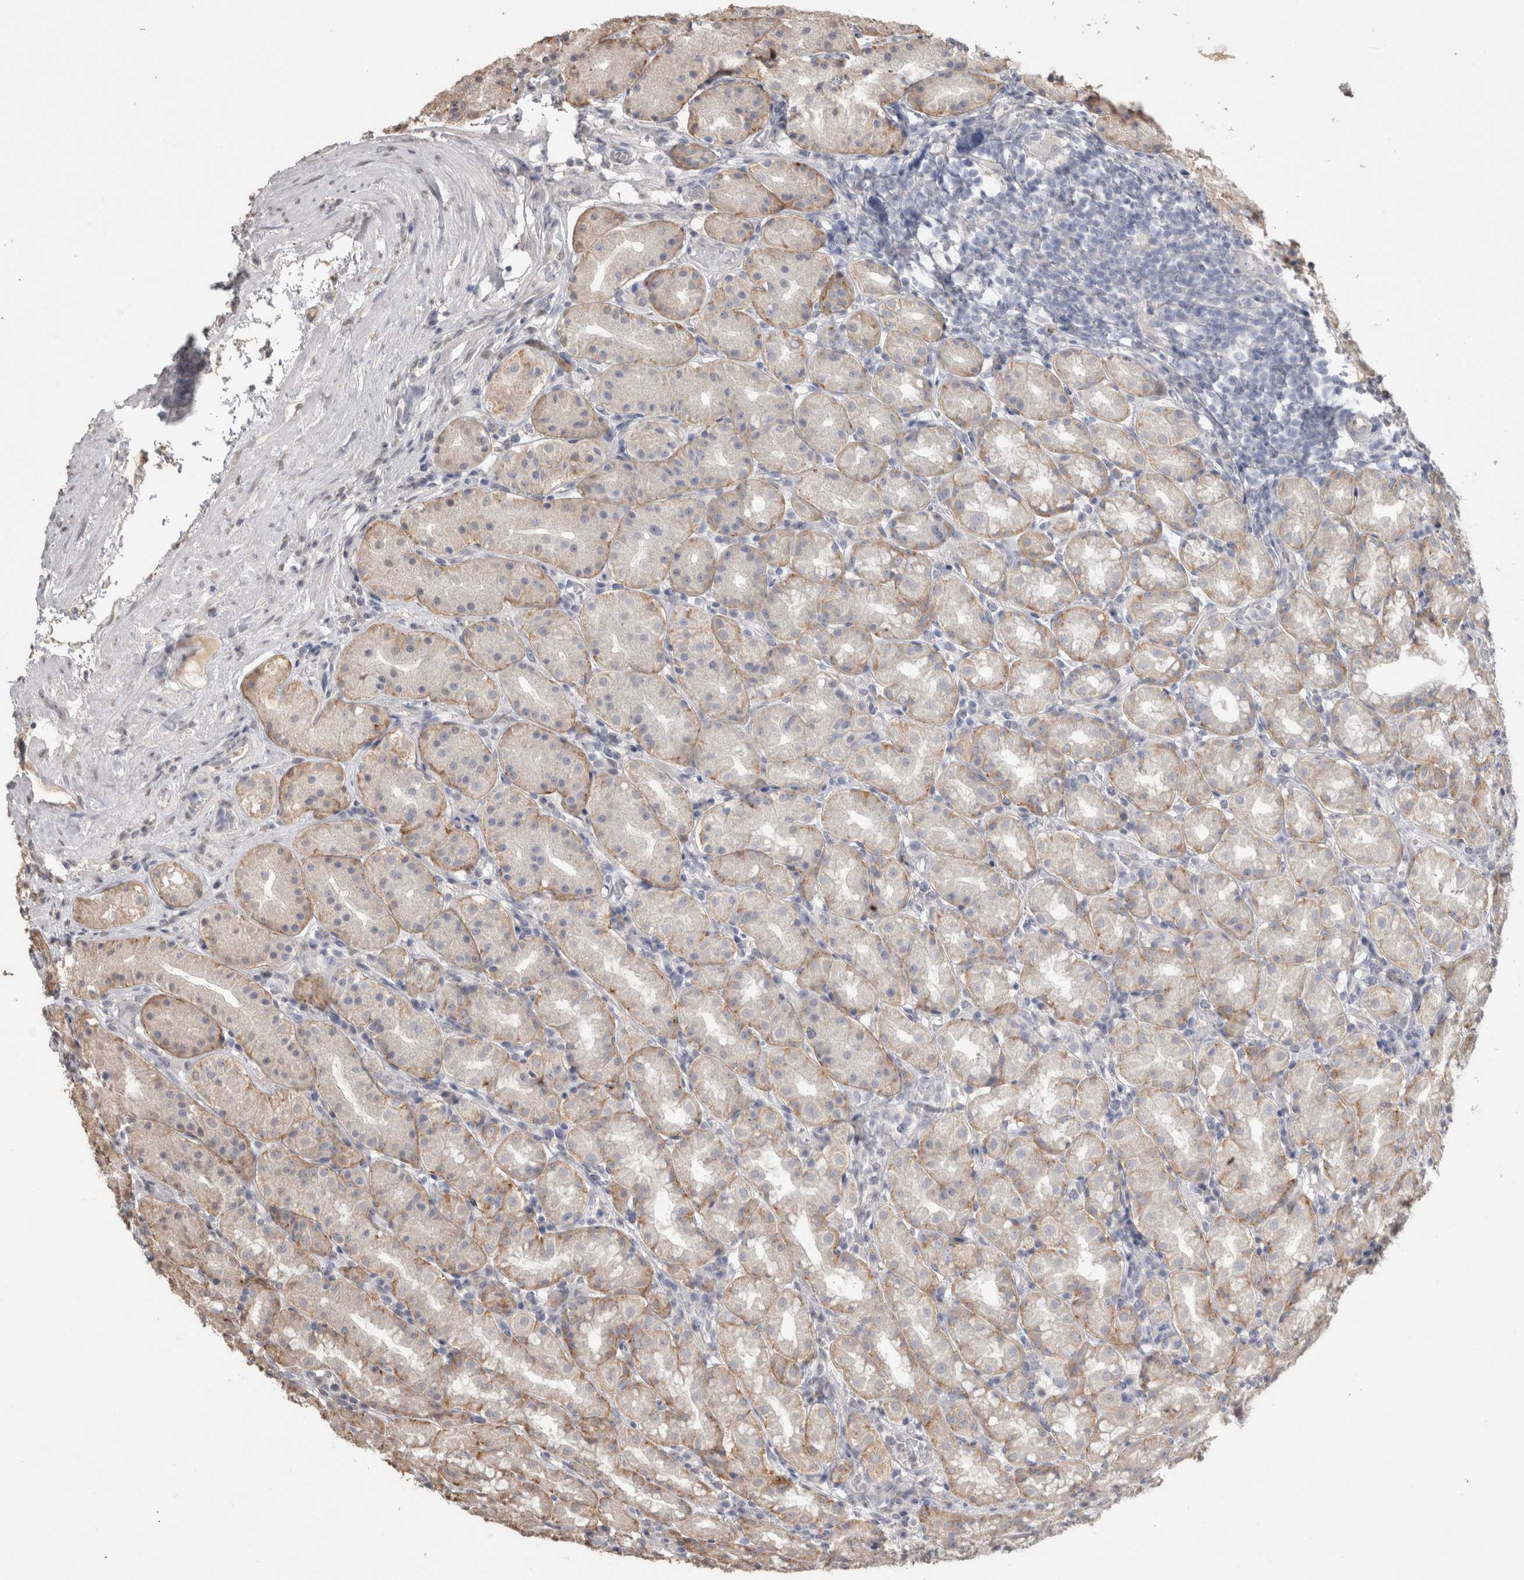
{"staining": {"intensity": "weak", "quantity": "<25%", "location": "cytoplasmic/membranous"}, "tissue": "stomach", "cell_type": "Glandular cells", "image_type": "normal", "snomed": [{"axis": "morphology", "description": "Normal tissue, NOS"}, {"axis": "topography", "description": "Stomach, lower"}], "caption": "Immunohistochemical staining of normal stomach shows no significant staining in glandular cells. Brightfield microscopy of immunohistochemistry stained with DAB (brown) and hematoxylin (blue), captured at high magnification.", "gene": "NAALADL2", "patient": {"sex": "female", "age": 56}}